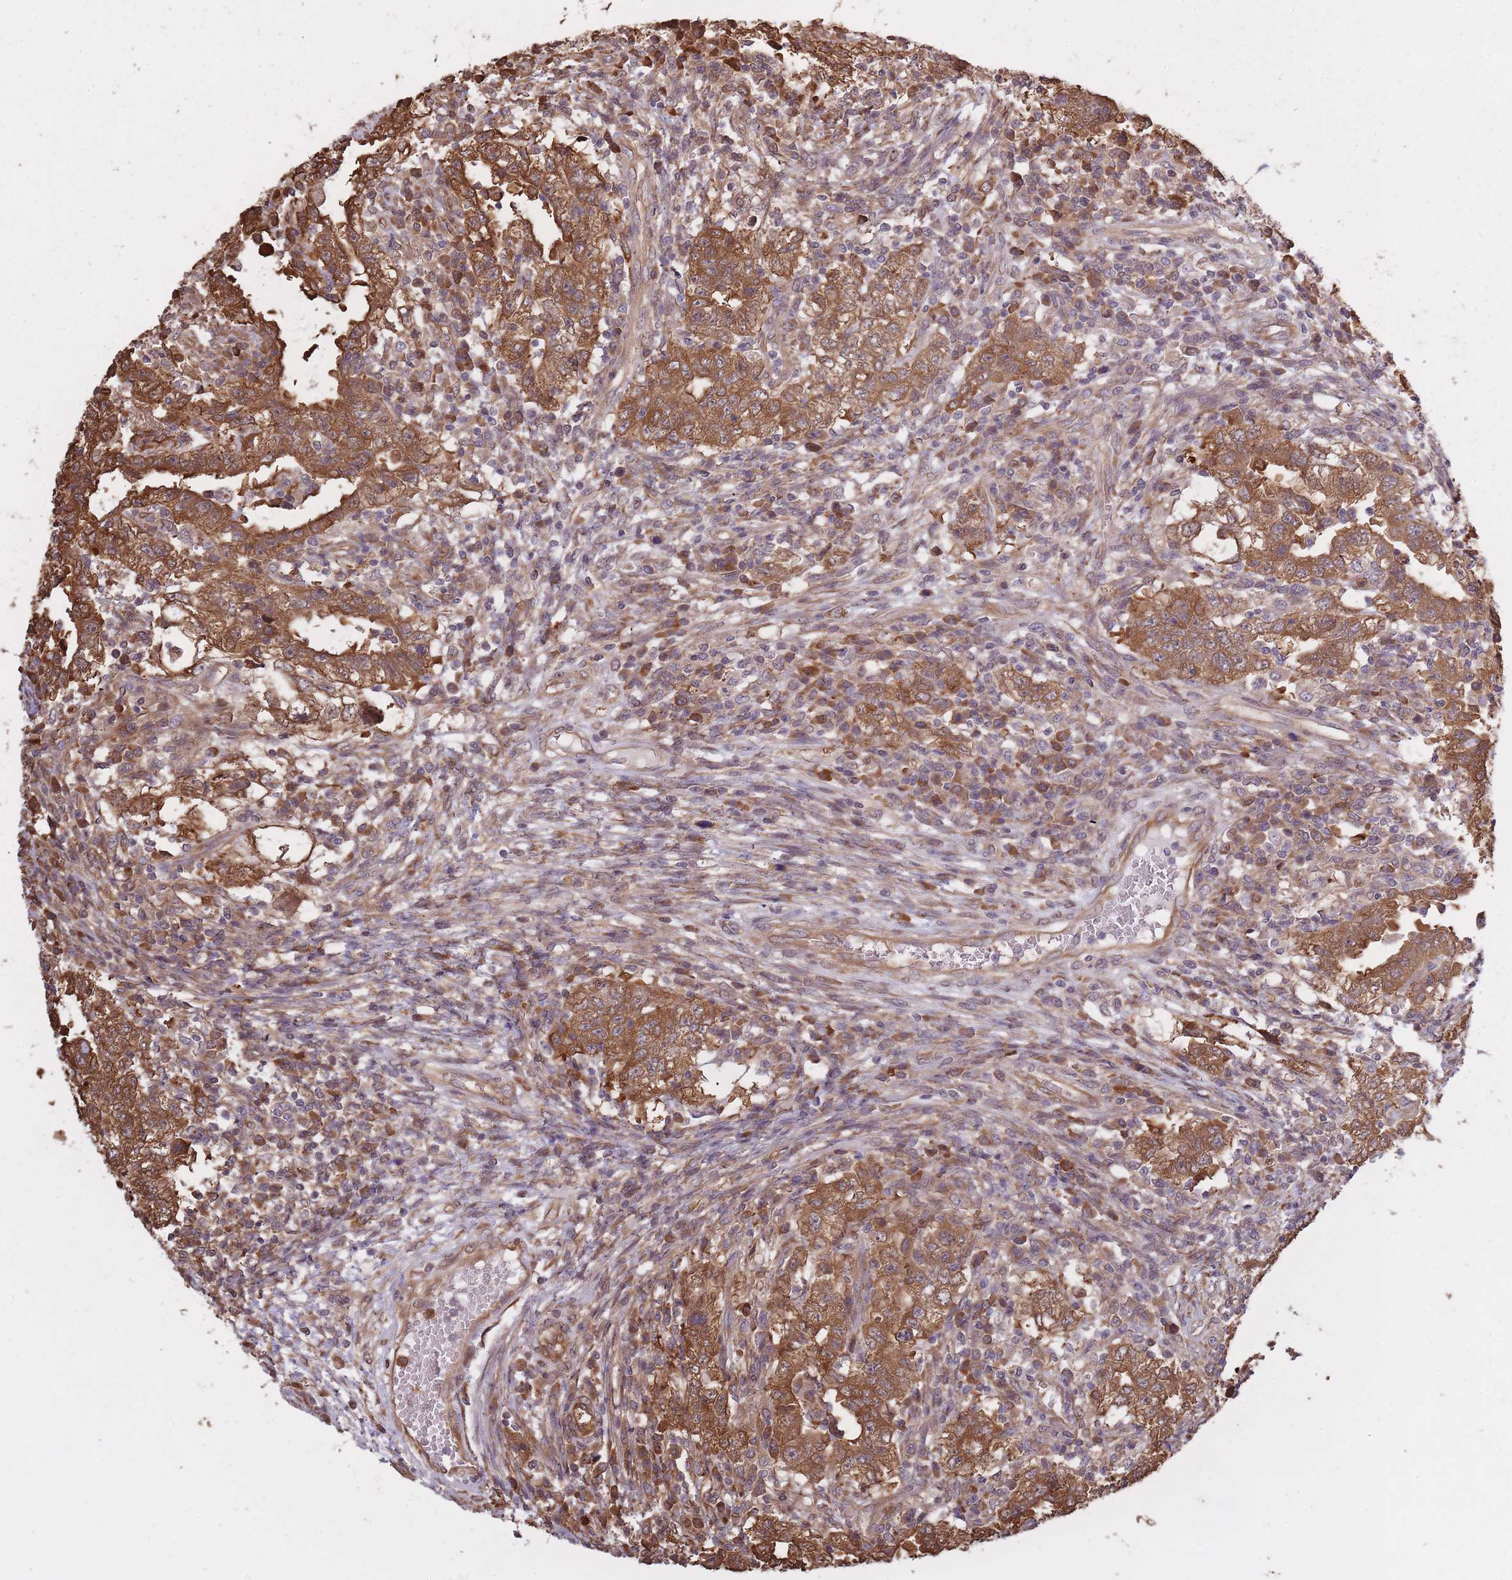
{"staining": {"intensity": "moderate", "quantity": ">75%", "location": "cytoplasmic/membranous"}, "tissue": "testis cancer", "cell_type": "Tumor cells", "image_type": "cancer", "snomed": [{"axis": "morphology", "description": "Carcinoma, Embryonal, NOS"}, {"axis": "topography", "description": "Testis"}], "caption": "Immunohistochemical staining of human testis cancer (embryonal carcinoma) displays medium levels of moderate cytoplasmic/membranous protein staining in approximately >75% of tumor cells.", "gene": "ARL13B", "patient": {"sex": "male", "age": 26}}